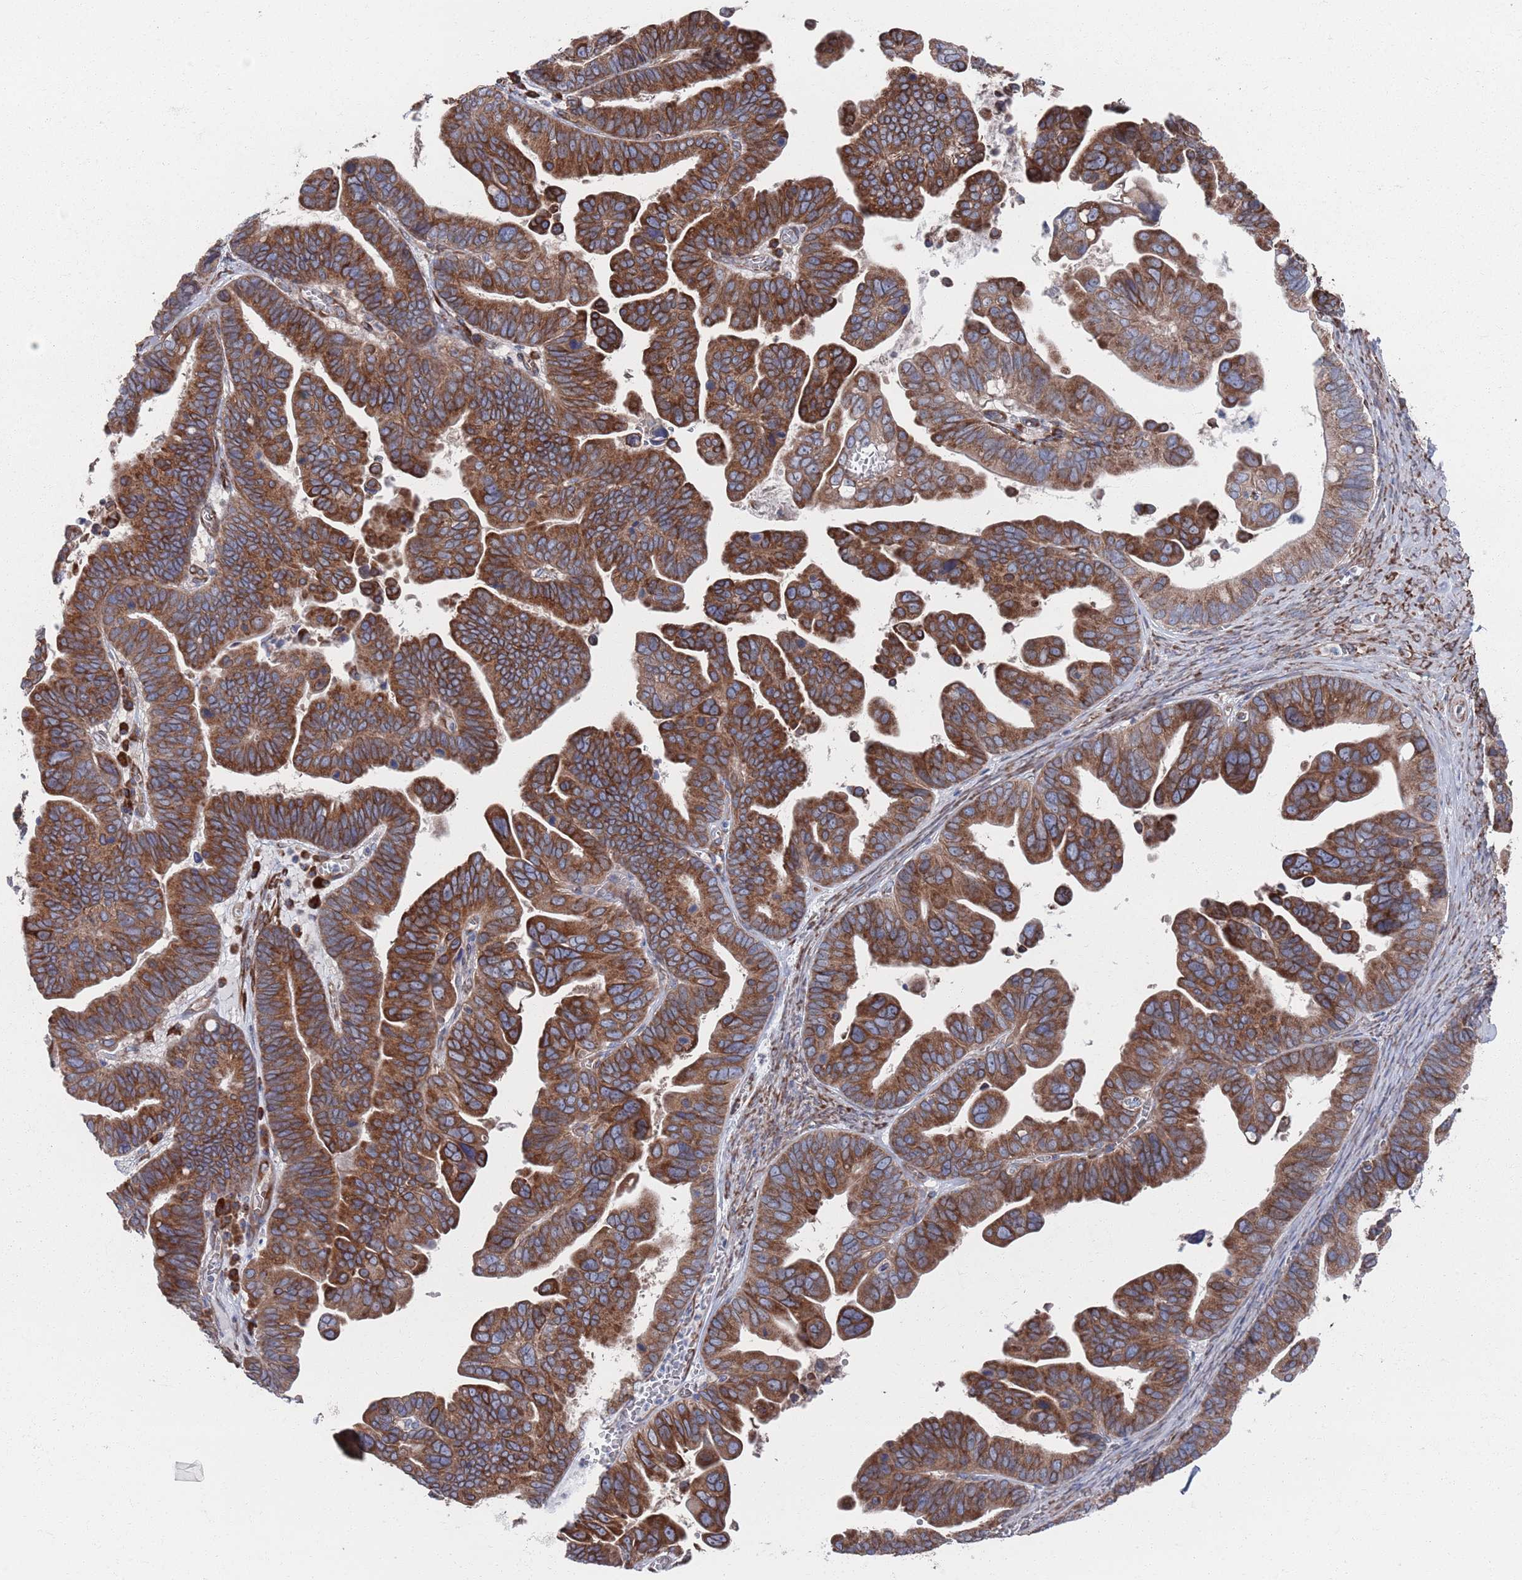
{"staining": {"intensity": "strong", "quantity": ">75%", "location": "cytoplasmic/membranous"}, "tissue": "ovarian cancer", "cell_type": "Tumor cells", "image_type": "cancer", "snomed": [{"axis": "morphology", "description": "Cystadenocarcinoma, serous, NOS"}, {"axis": "topography", "description": "Ovary"}], "caption": "This is a histology image of IHC staining of serous cystadenocarcinoma (ovarian), which shows strong expression in the cytoplasmic/membranous of tumor cells.", "gene": "CCDC106", "patient": {"sex": "female", "age": 56}}